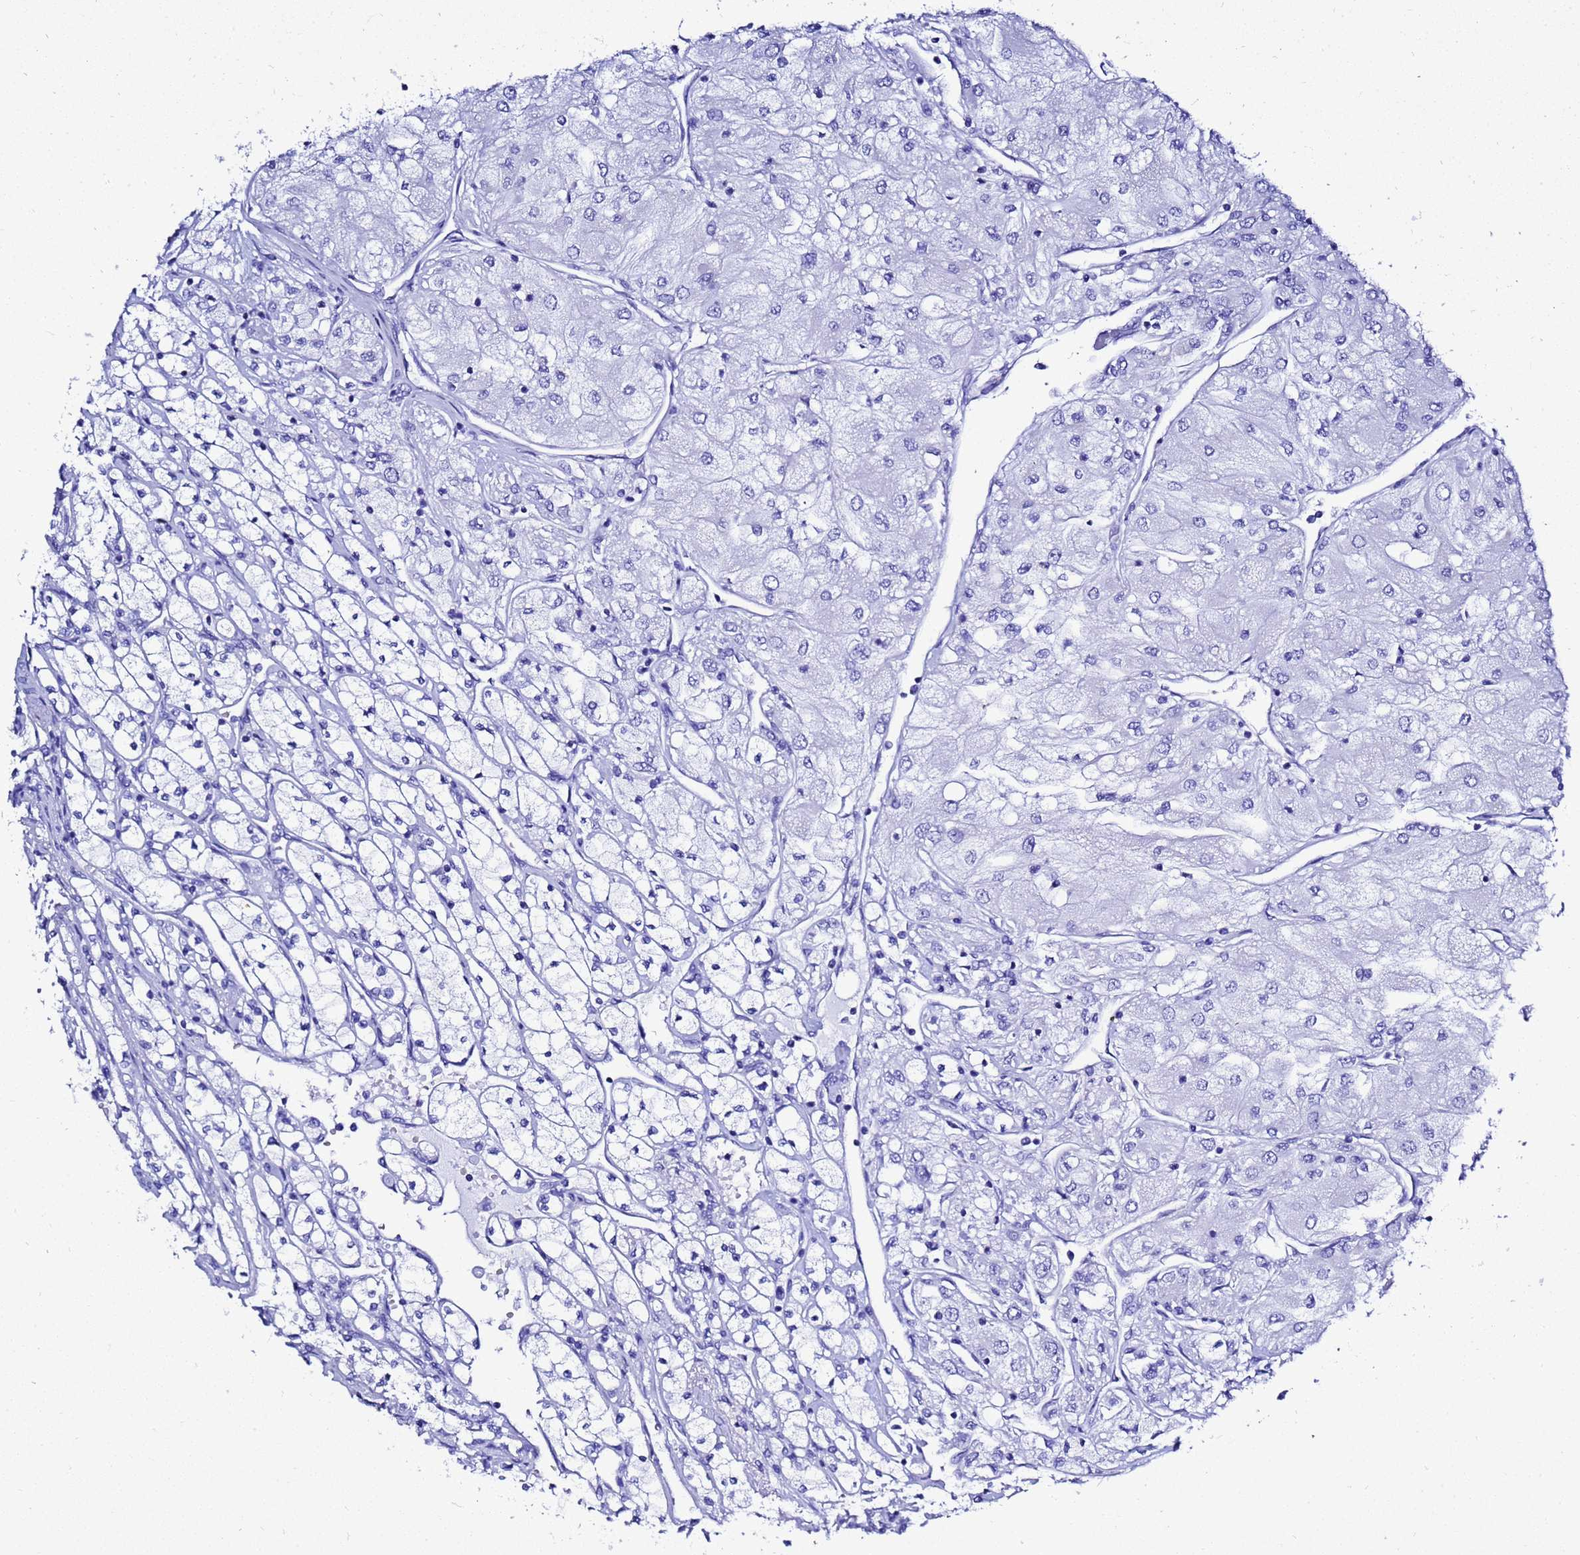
{"staining": {"intensity": "negative", "quantity": "none", "location": "none"}, "tissue": "renal cancer", "cell_type": "Tumor cells", "image_type": "cancer", "snomed": [{"axis": "morphology", "description": "Adenocarcinoma, NOS"}, {"axis": "topography", "description": "Kidney"}], "caption": "This is an IHC micrograph of renal cancer. There is no expression in tumor cells.", "gene": "LIPF", "patient": {"sex": "male", "age": 80}}